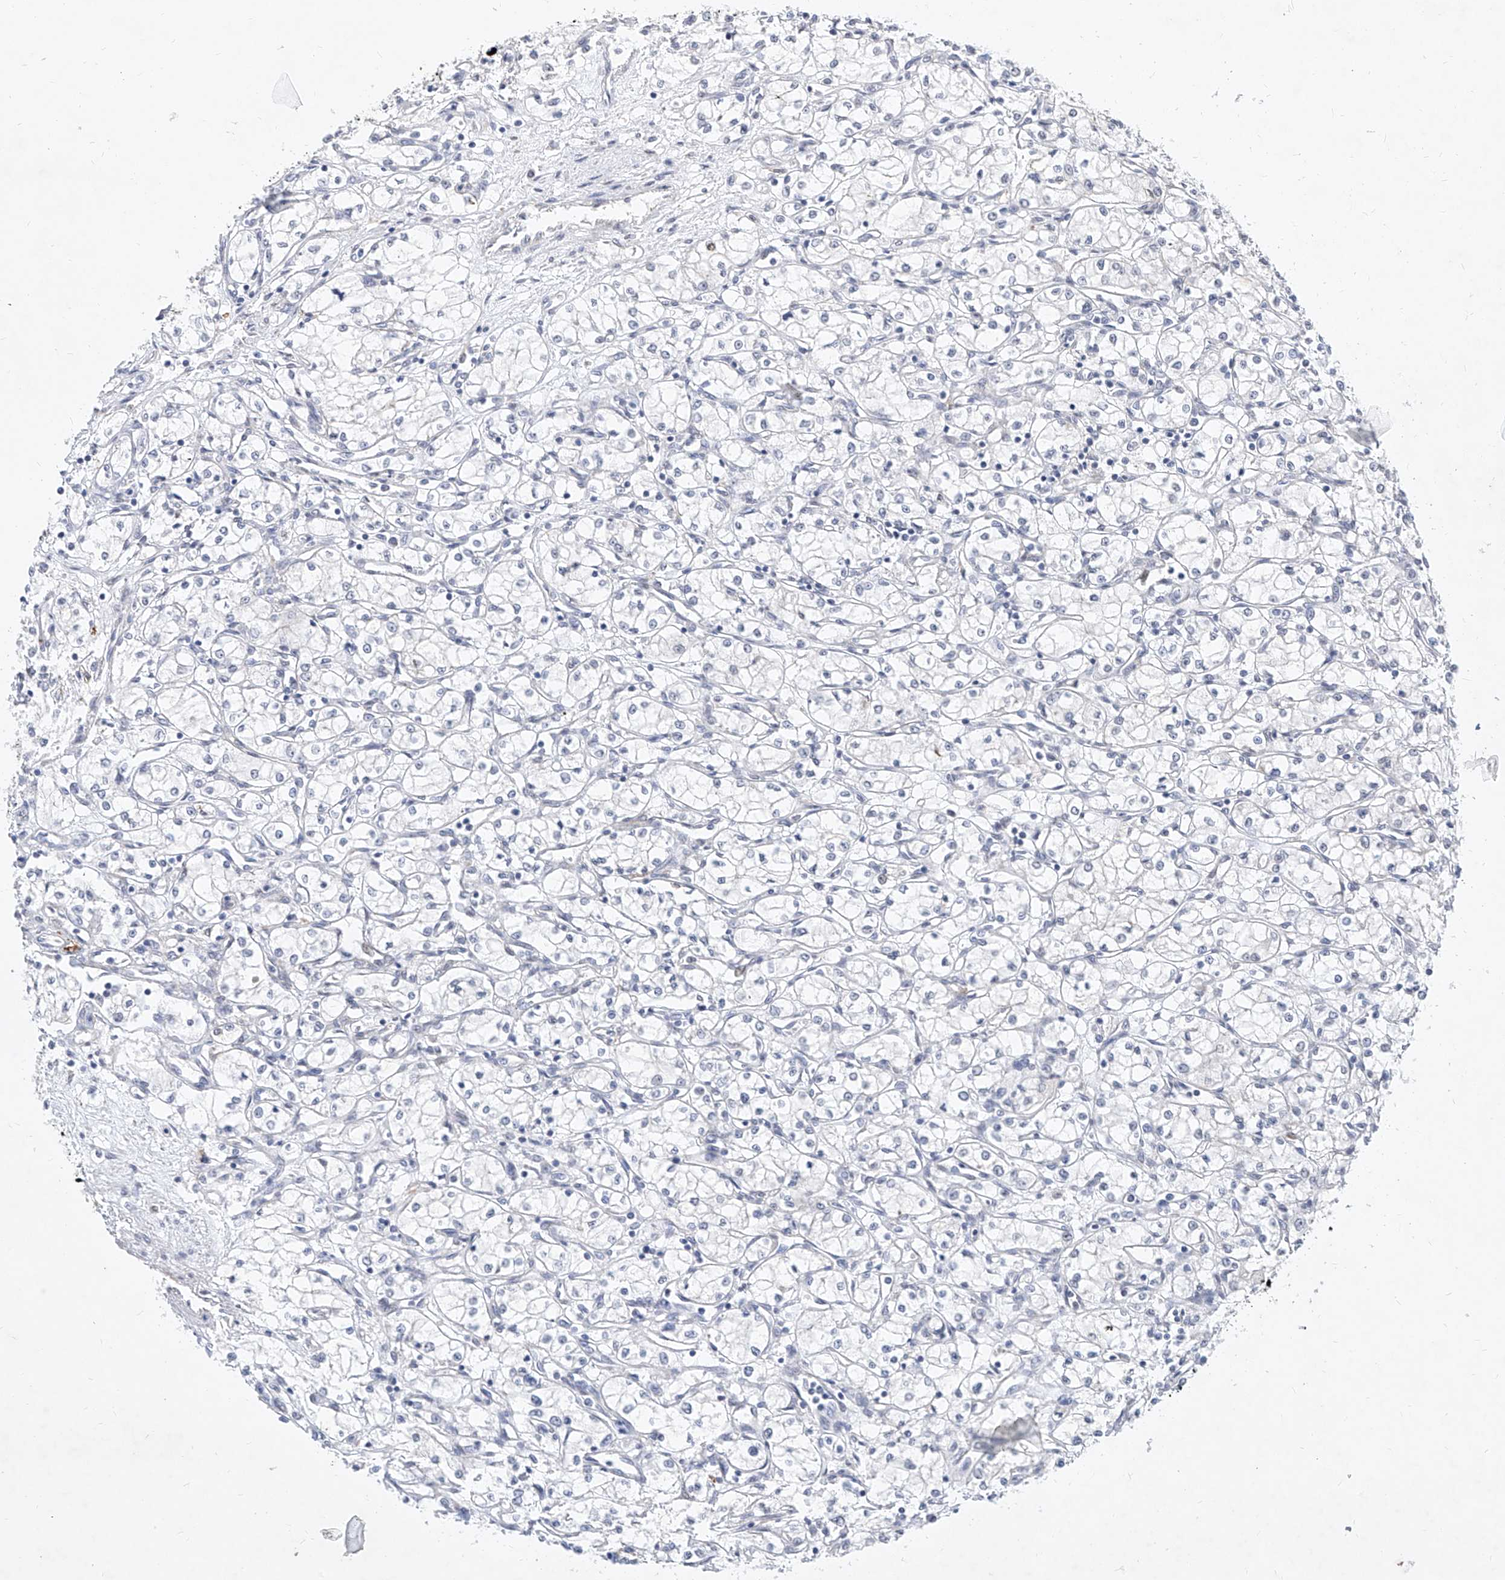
{"staining": {"intensity": "negative", "quantity": "none", "location": "none"}, "tissue": "renal cancer", "cell_type": "Tumor cells", "image_type": "cancer", "snomed": [{"axis": "morphology", "description": "Adenocarcinoma, NOS"}, {"axis": "topography", "description": "Kidney"}], "caption": "Immunohistochemical staining of renal cancer (adenocarcinoma) demonstrates no significant staining in tumor cells.", "gene": "MX2", "patient": {"sex": "male", "age": 59}}